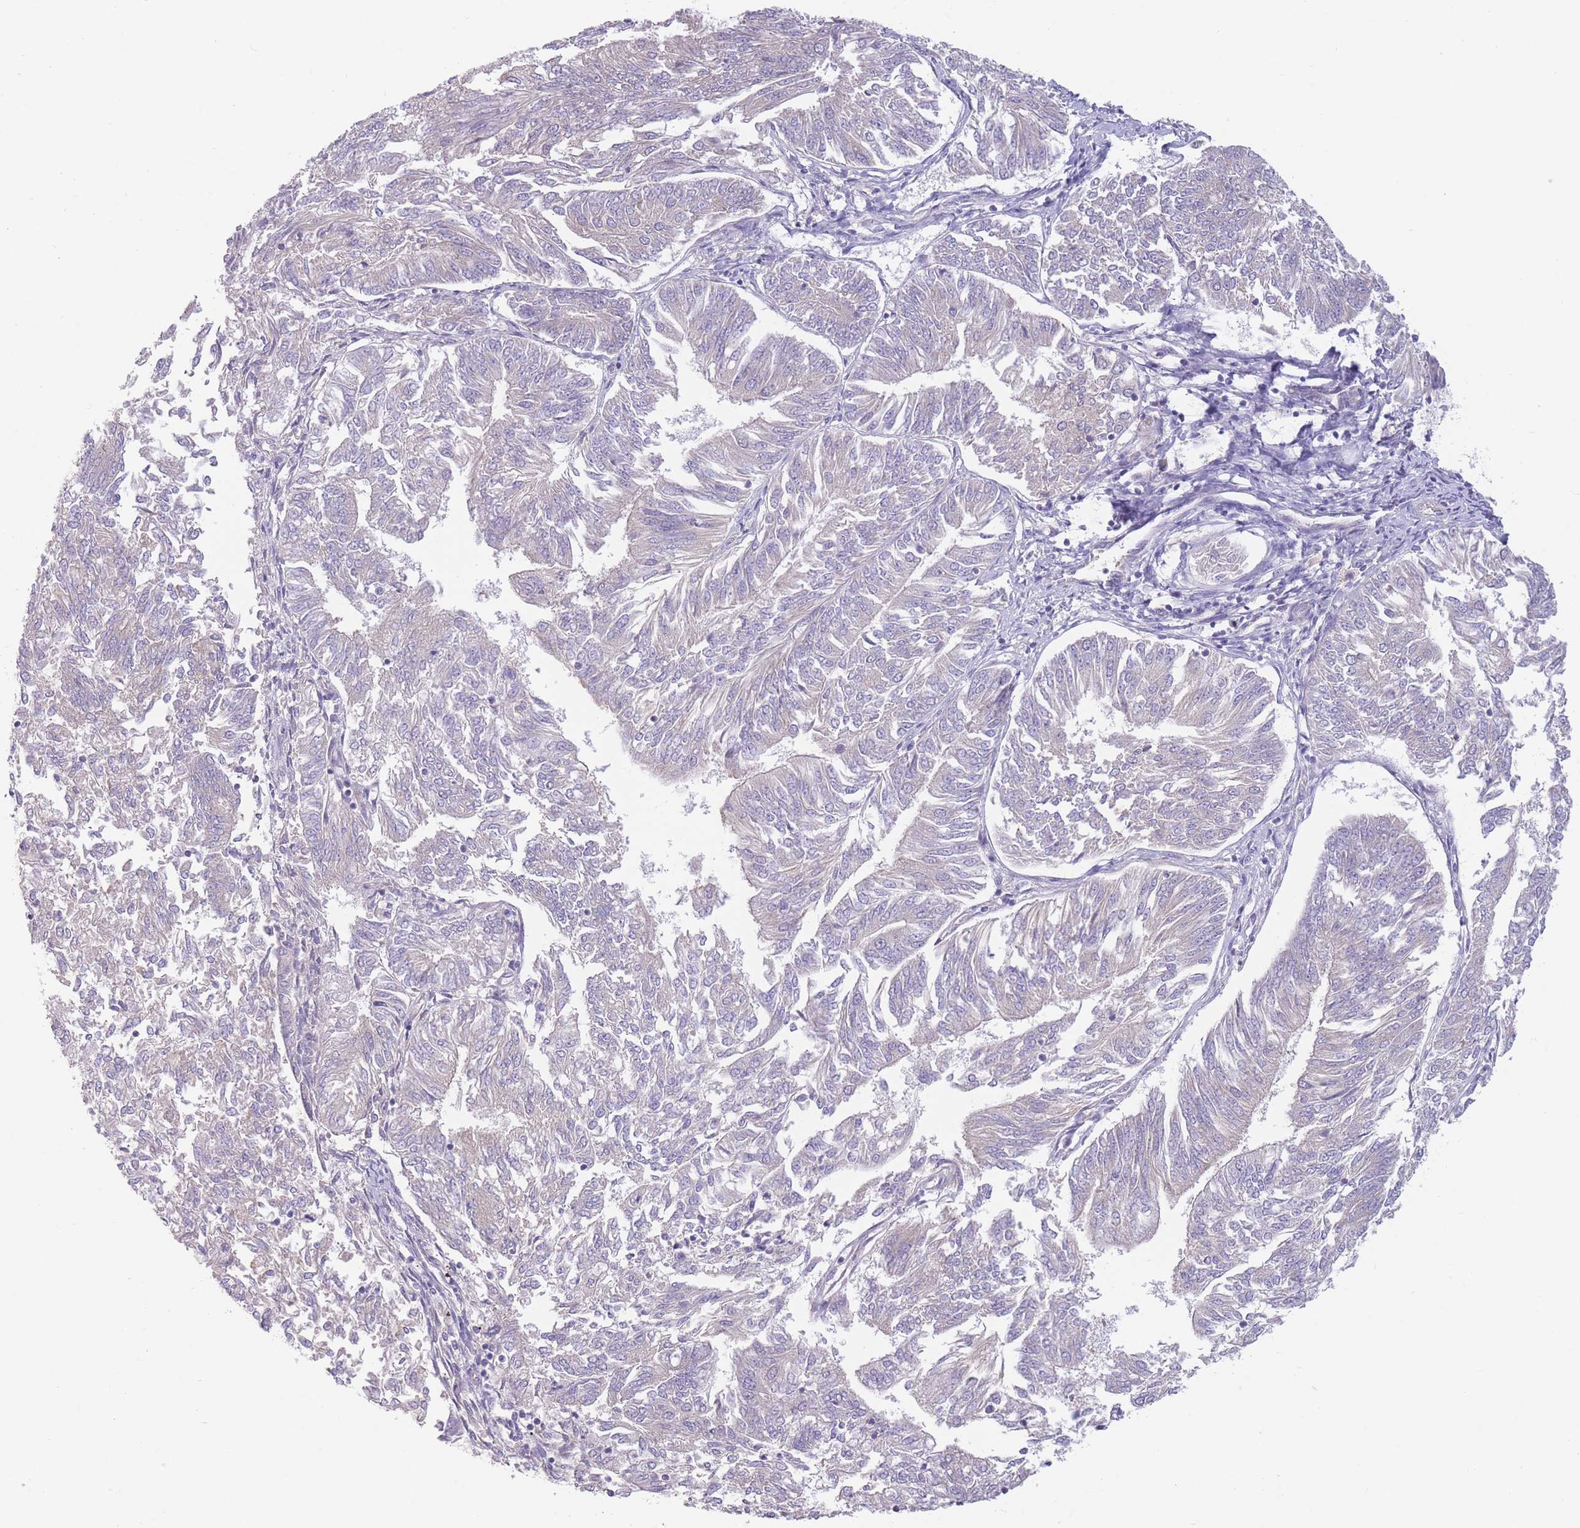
{"staining": {"intensity": "negative", "quantity": "none", "location": "none"}, "tissue": "endometrial cancer", "cell_type": "Tumor cells", "image_type": "cancer", "snomed": [{"axis": "morphology", "description": "Adenocarcinoma, NOS"}, {"axis": "topography", "description": "Endometrium"}], "caption": "Immunohistochemistry of human endometrial cancer (adenocarcinoma) displays no positivity in tumor cells.", "gene": "PNPLA5", "patient": {"sex": "female", "age": 58}}